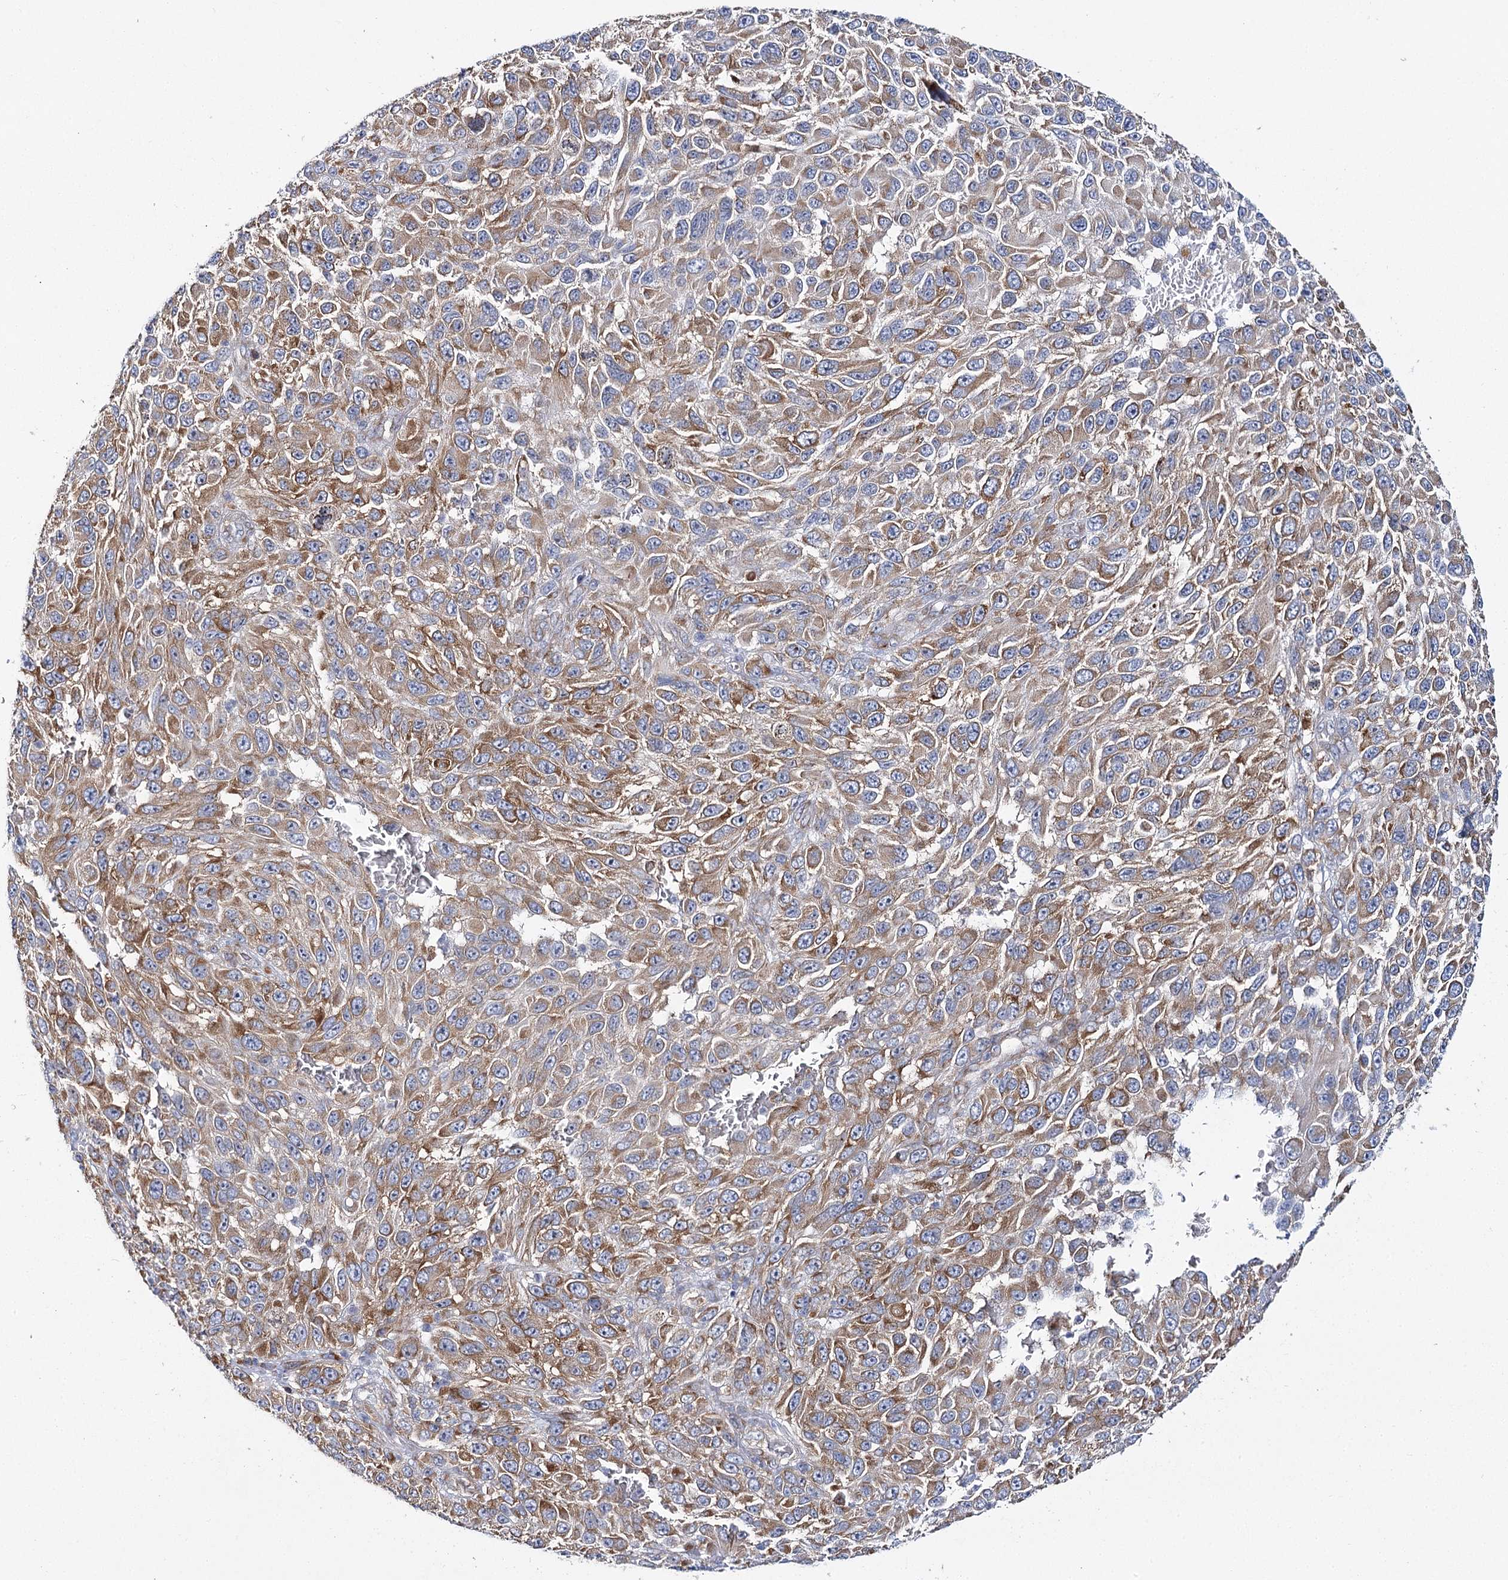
{"staining": {"intensity": "moderate", "quantity": ">75%", "location": "cytoplasmic/membranous"}, "tissue": "melanoma", "cell_type": "Tumor cells", "image_type": "cancer", "snomed": [{"axis": "morphology", "description": "Malignant melanoma, NOS"}, {"axis": "topography", "description": "Skin"}], "caption": "Melanoma stained for a protein (brown) reveals moderate cytoplasmic/membranous positive staining in about >75% of tumor cells.", "gene": "THUMPD3", "patient": {"sex": "female", "age": 96}}